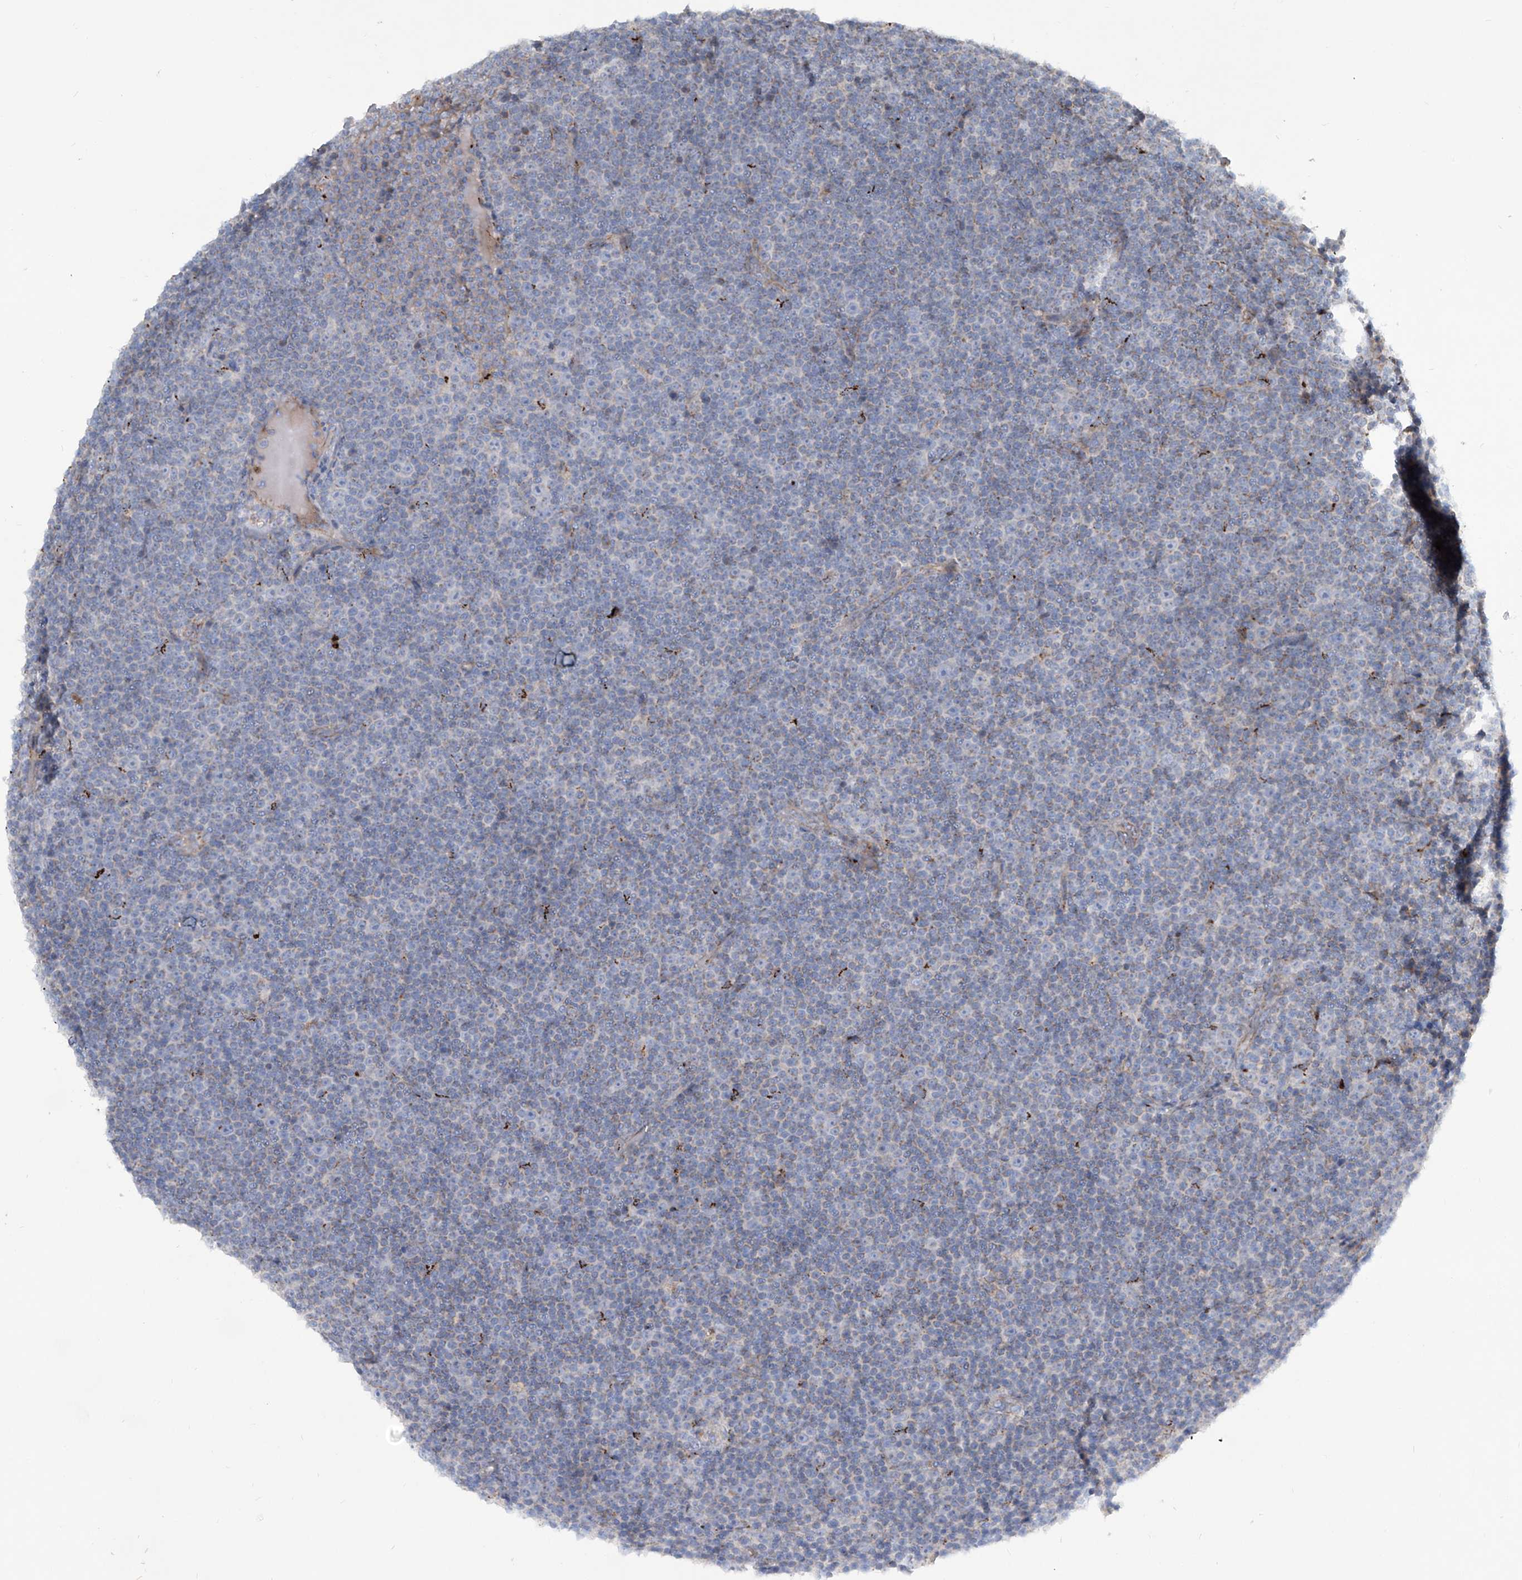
{"staining": {"intensity": "negative", "quantity": "none", "location": "none"}, "tissue": "lymphoma", "cell_type": "Tumor cells", "image_type": "cancer", "snomed": [{"axis": "morphology", "description": "Malignant lymphoma, non-Hodgkin's type, Low grade"}, {"axis": "topography", "description": "Lymph node"}], "caption": "IHC micrograph of lymphoma stained for a protein (brown), which shows no staining in tumor cells.", "gene": "CDH5", "patient": {"sex": "female", "age": 67}}